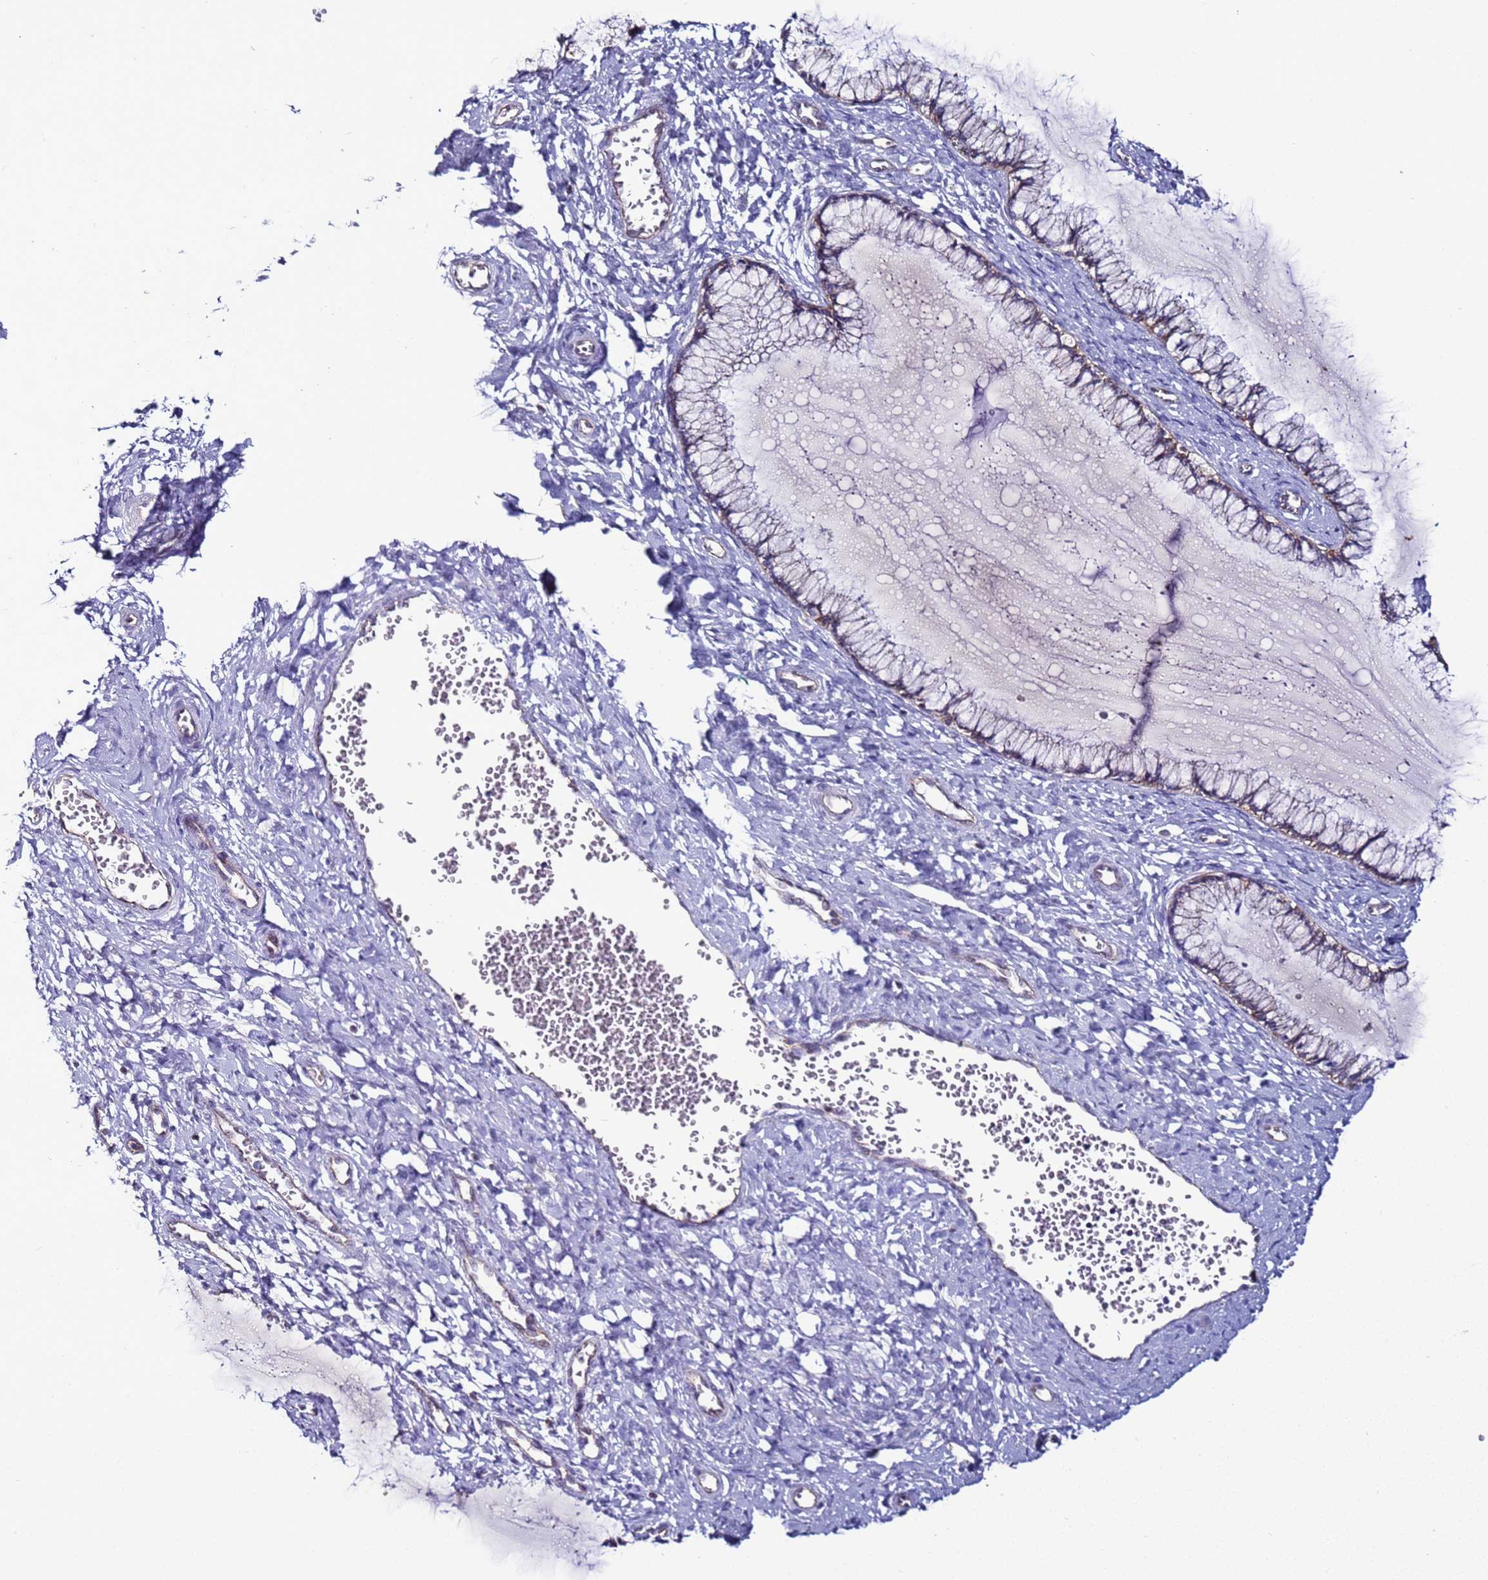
{"staining": {"intensity": "weak", "quantity": "25%-75%", "location": "cytoplasmic/membranous"}, "tissue": "cervix", "cell_type": "Glandular cells", "image_type": "normal", "snomed": [{"axis": "morphology", "description": "Normal tissue, NOS"}, {"axis": "morphology", "description": "Adenocarcinoma, NOS"}, {"axis": "topography", "description": "Cervix"}], "caption": "Cervix was stained to show a protein in brown. There is low levels of weak cytoplasmic/membranous expression in approximately 25%-75% of glandular cells. (IHC, brightfield microscopy, high magnification).", "gene": "TENM3", "patient": {"sex": "female", "age": 29}}